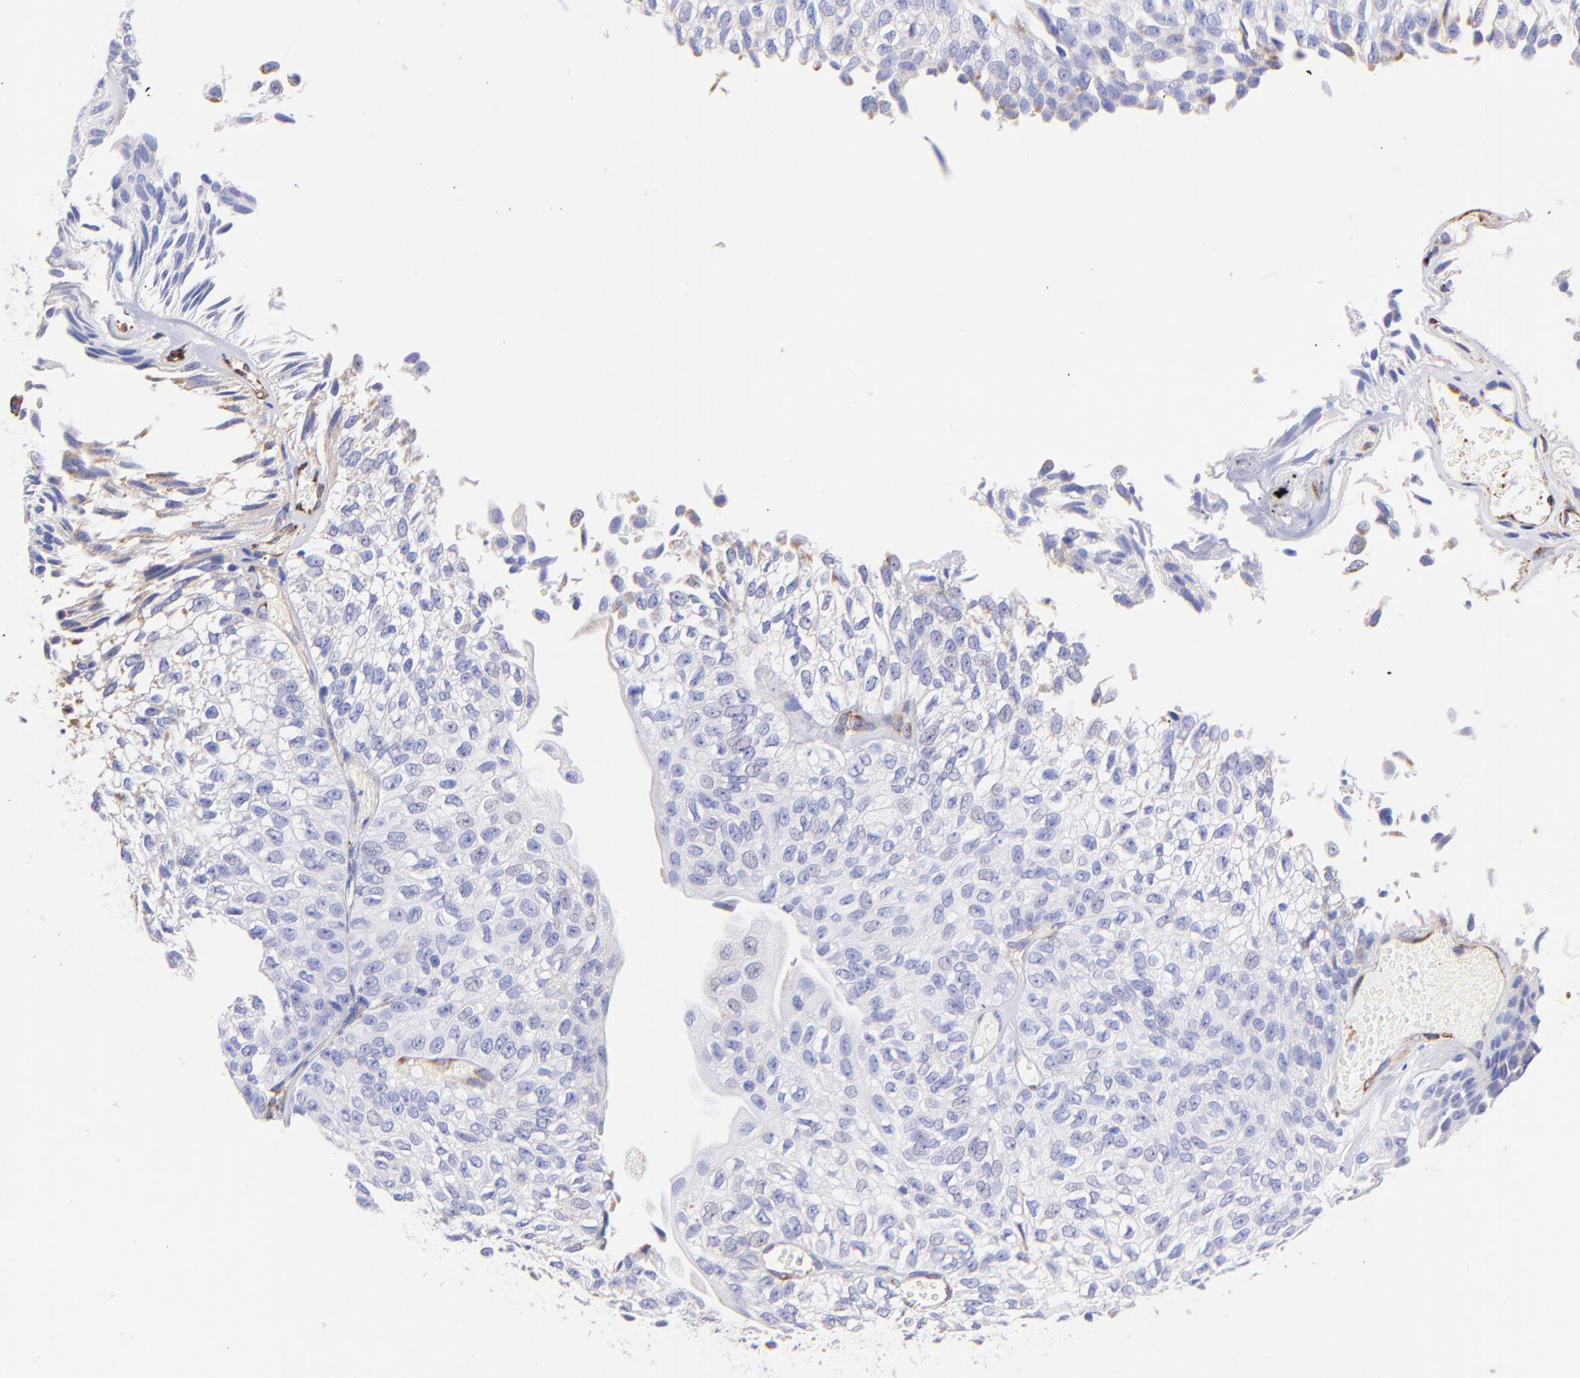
{"staining": {"intensity": "negative", "quantity": "none", "location": "none"}, "tissue": "urothelial cancer", "cell_type": "Tumor cells", "image_type": "cancer", "snomed": [{"axis": "morphology", "description": "Urothelial carcinoma, Low grade"}, {"axis": "topography", "description": "Urinary bladder"}], "caption": "This is an immunohistochemistry photomicrograph of human urothelial cancer. There is no staining in tumor cells.", "gene": "SPARC", "patient": {"sex": "male", "age": 76}}